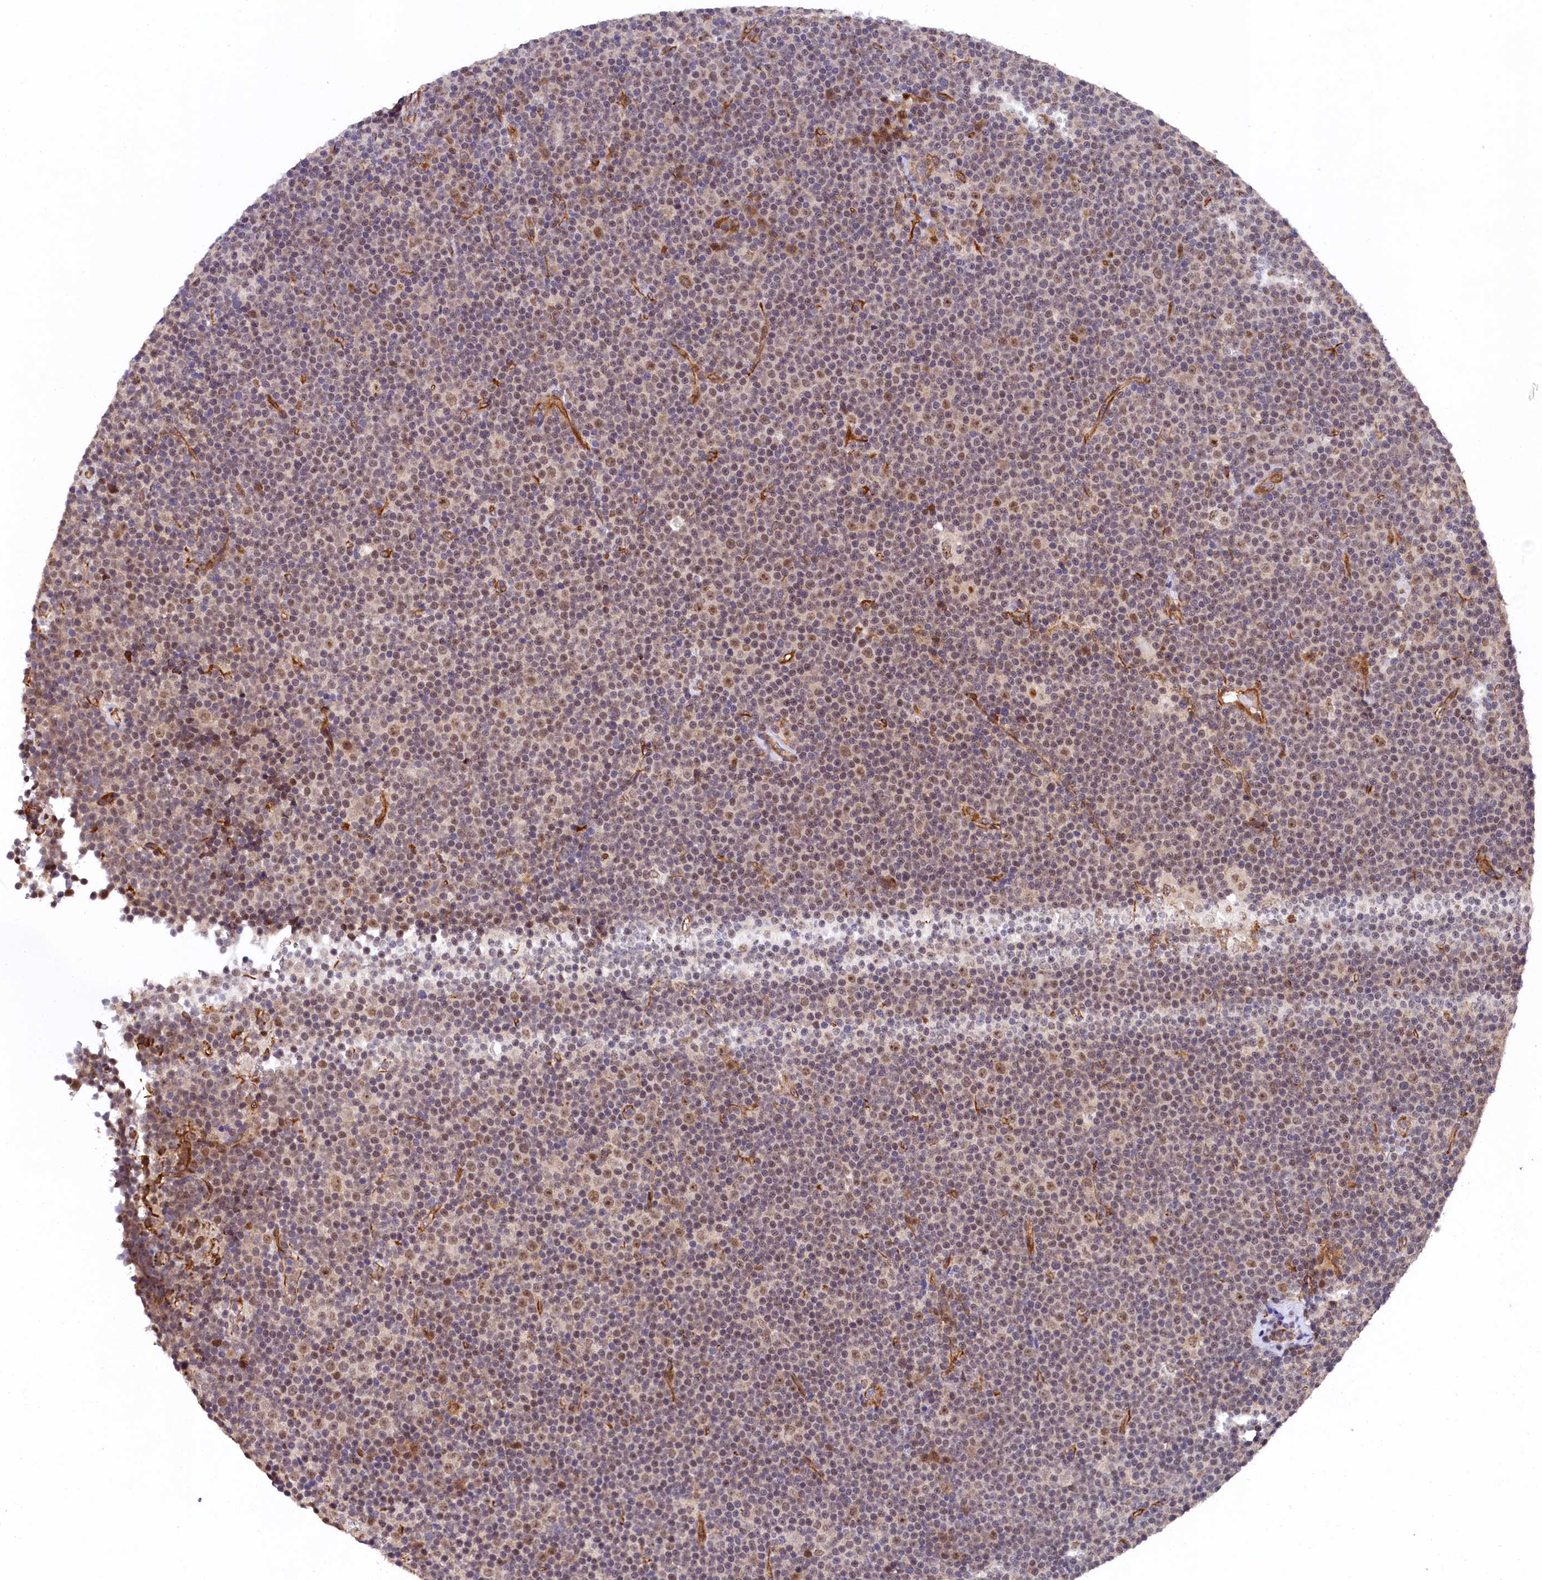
{"staining": {"intensity": "weak", "quantity": "25%-75%", "location": "nuclear"}, "tissue": "lymphoma", "cell_type": "Tumor cells", "image_type": "cancer", "snomed": [{"axis": "morphology", "description": "Malignant lymphoma, non-Hodgkin's type, Low grade"}, {"axis": "topography", "description": "Lymph node"}], "caption": "Immunohistochemistry of lymphoma displays low levels of weak nuclear expression in approximately 25%-75% of tumor cells. (IHC, brightfield microscopy, high magnification).", "gene": "ARL14EP", "patient": {"sex": "female", "age": 67}}